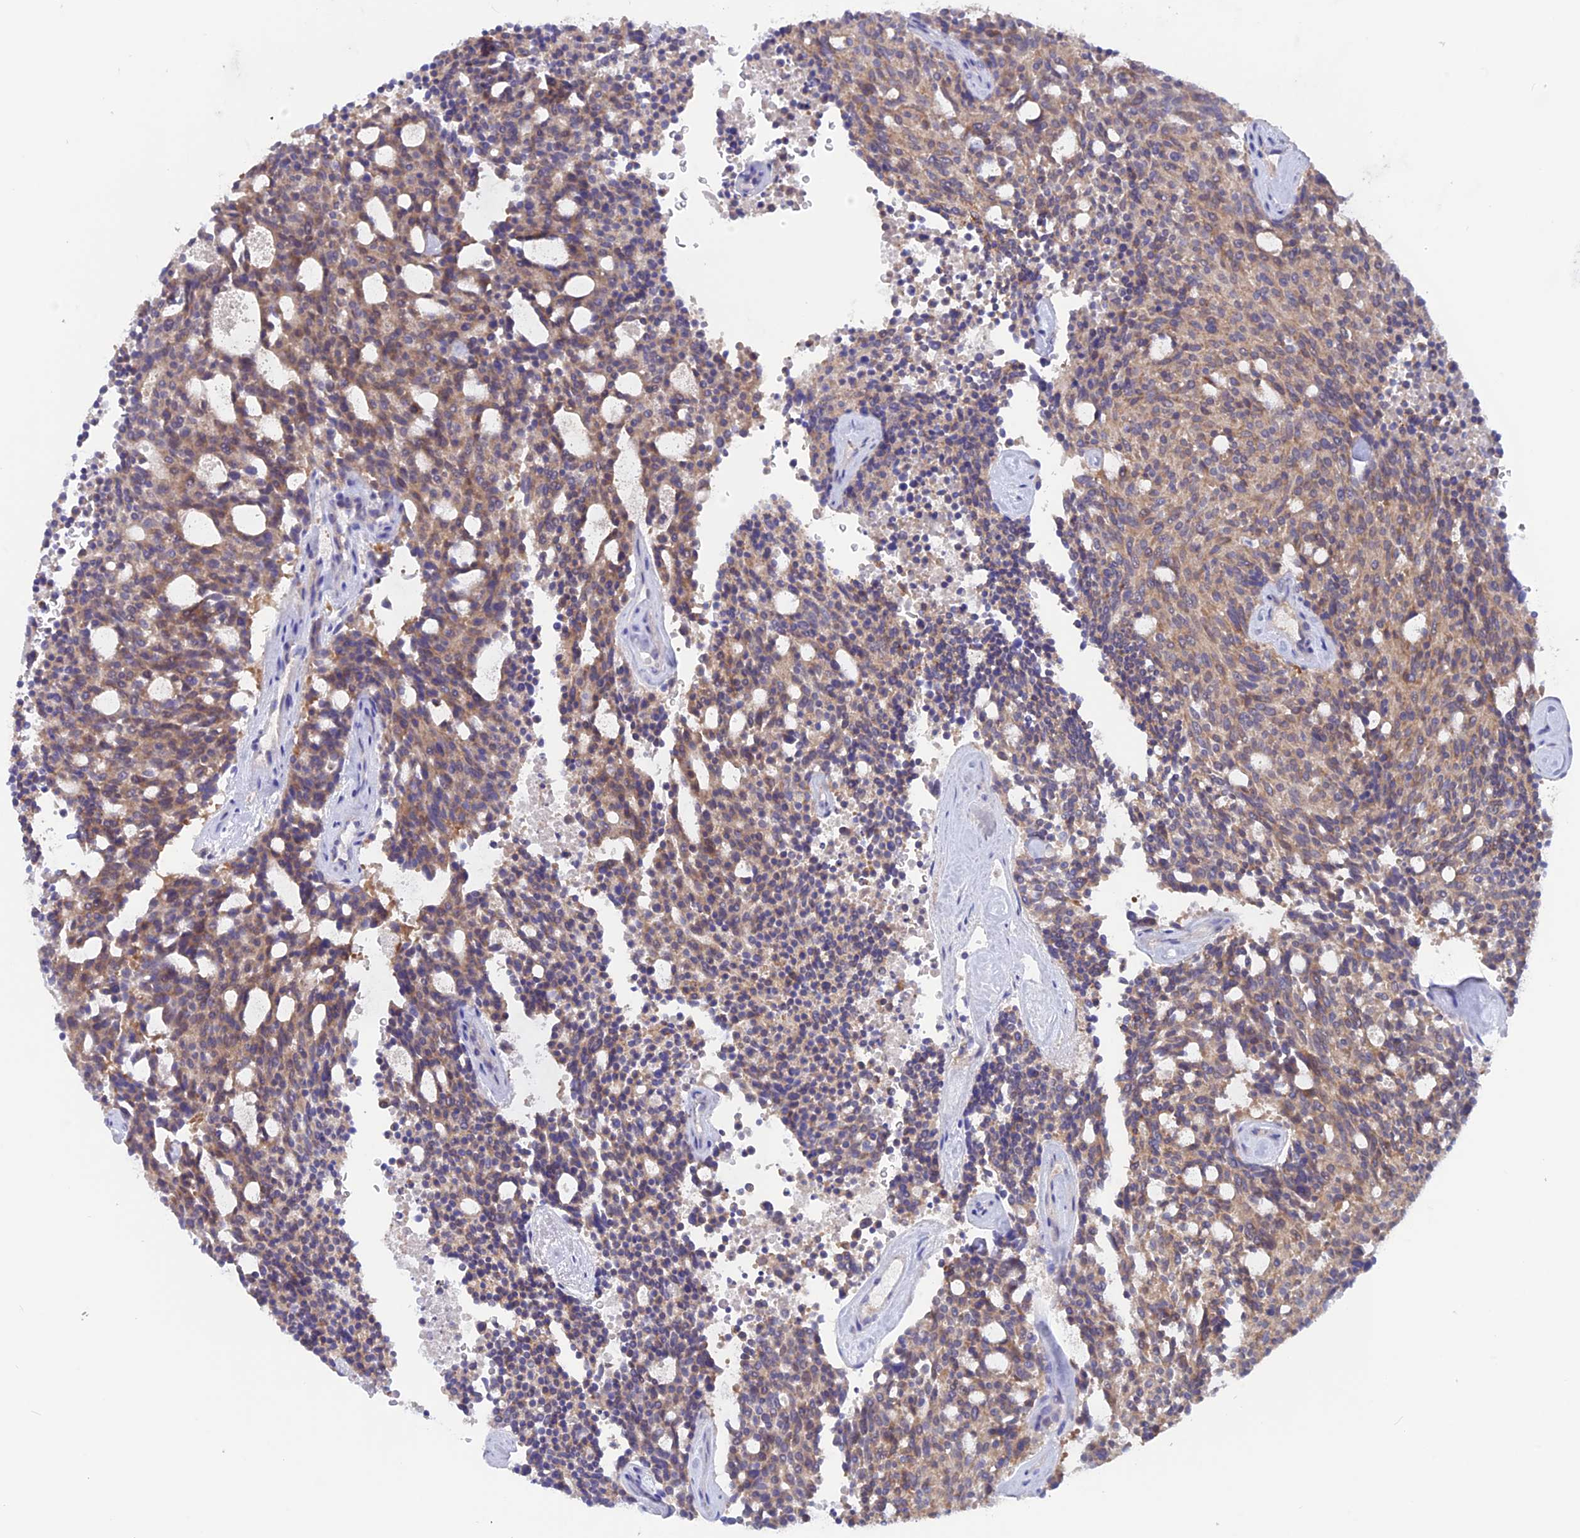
{"staining": {"intensity": "moderate", "quantity": ">75%", "location": "cytoplasmic/membranous"}, "tissue": "carcinoid", "cell_type": "Tumor cells", "image_type": "cancer", "snomed": [{"axis": "morphology", "description": "Carcinoid, malignant, NOS"}, {"axis": "topography", "description": "Pancreas"}], "caption": "Protein expression analysis of carcinoid displays moderate cytoplasmic/membranous staining in about >75% of tumor cells. The protein is stained brown, and the nuclei are stained in blue (DAB (3,3'-diaminobenzidine) IHC with brightfield microscopy, high magnification).", "gene": "LZTFL1", "patient": {"sex": "female", "age": 54}}